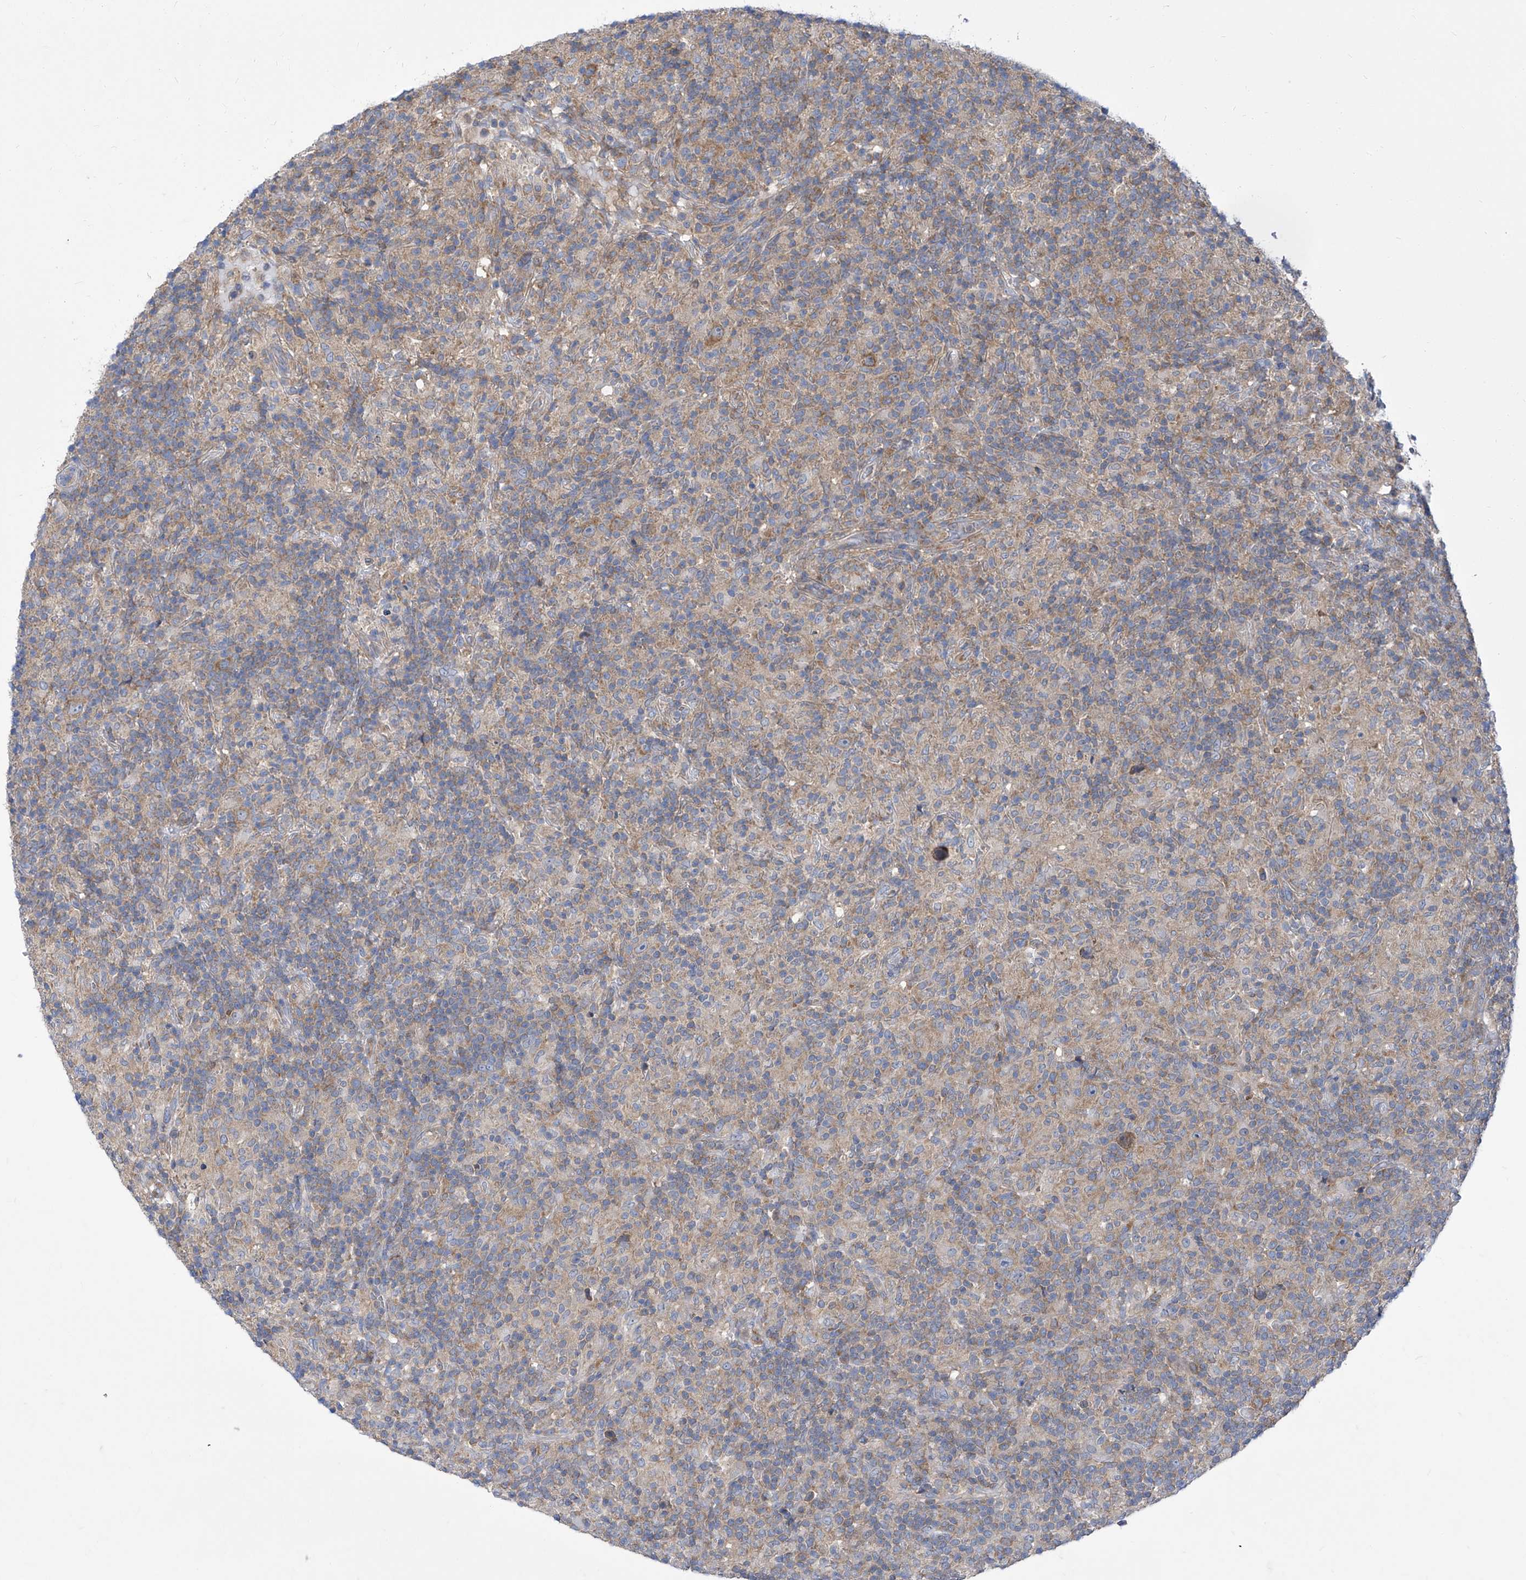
{"staining": {"intensity": "moderate", "quantity": ">75%", "location": "cytoplasmic/membranous"}, "tissue": "lymphoma", "cell_type": "Tumor cells", "image_type": "cancer", "snomed": [{"axis": "morphology", "description": "Hodgkin's disease, NOS"}, {"axis": "topography", "description": "Lymph node"}], "caption": "A micrograph of human Hodgkin's disease stained for a protein displays moderate cytoplasmic/membranous brown staining in tumor cells. (Stains: DAB (3,3'-diaminobenzidine) in brown, nuclei in blue, Microscopy: brightfield microscopy at high magnification).", "gene": "EIF3M", "patient": {"sex": "male", "age": 70}}